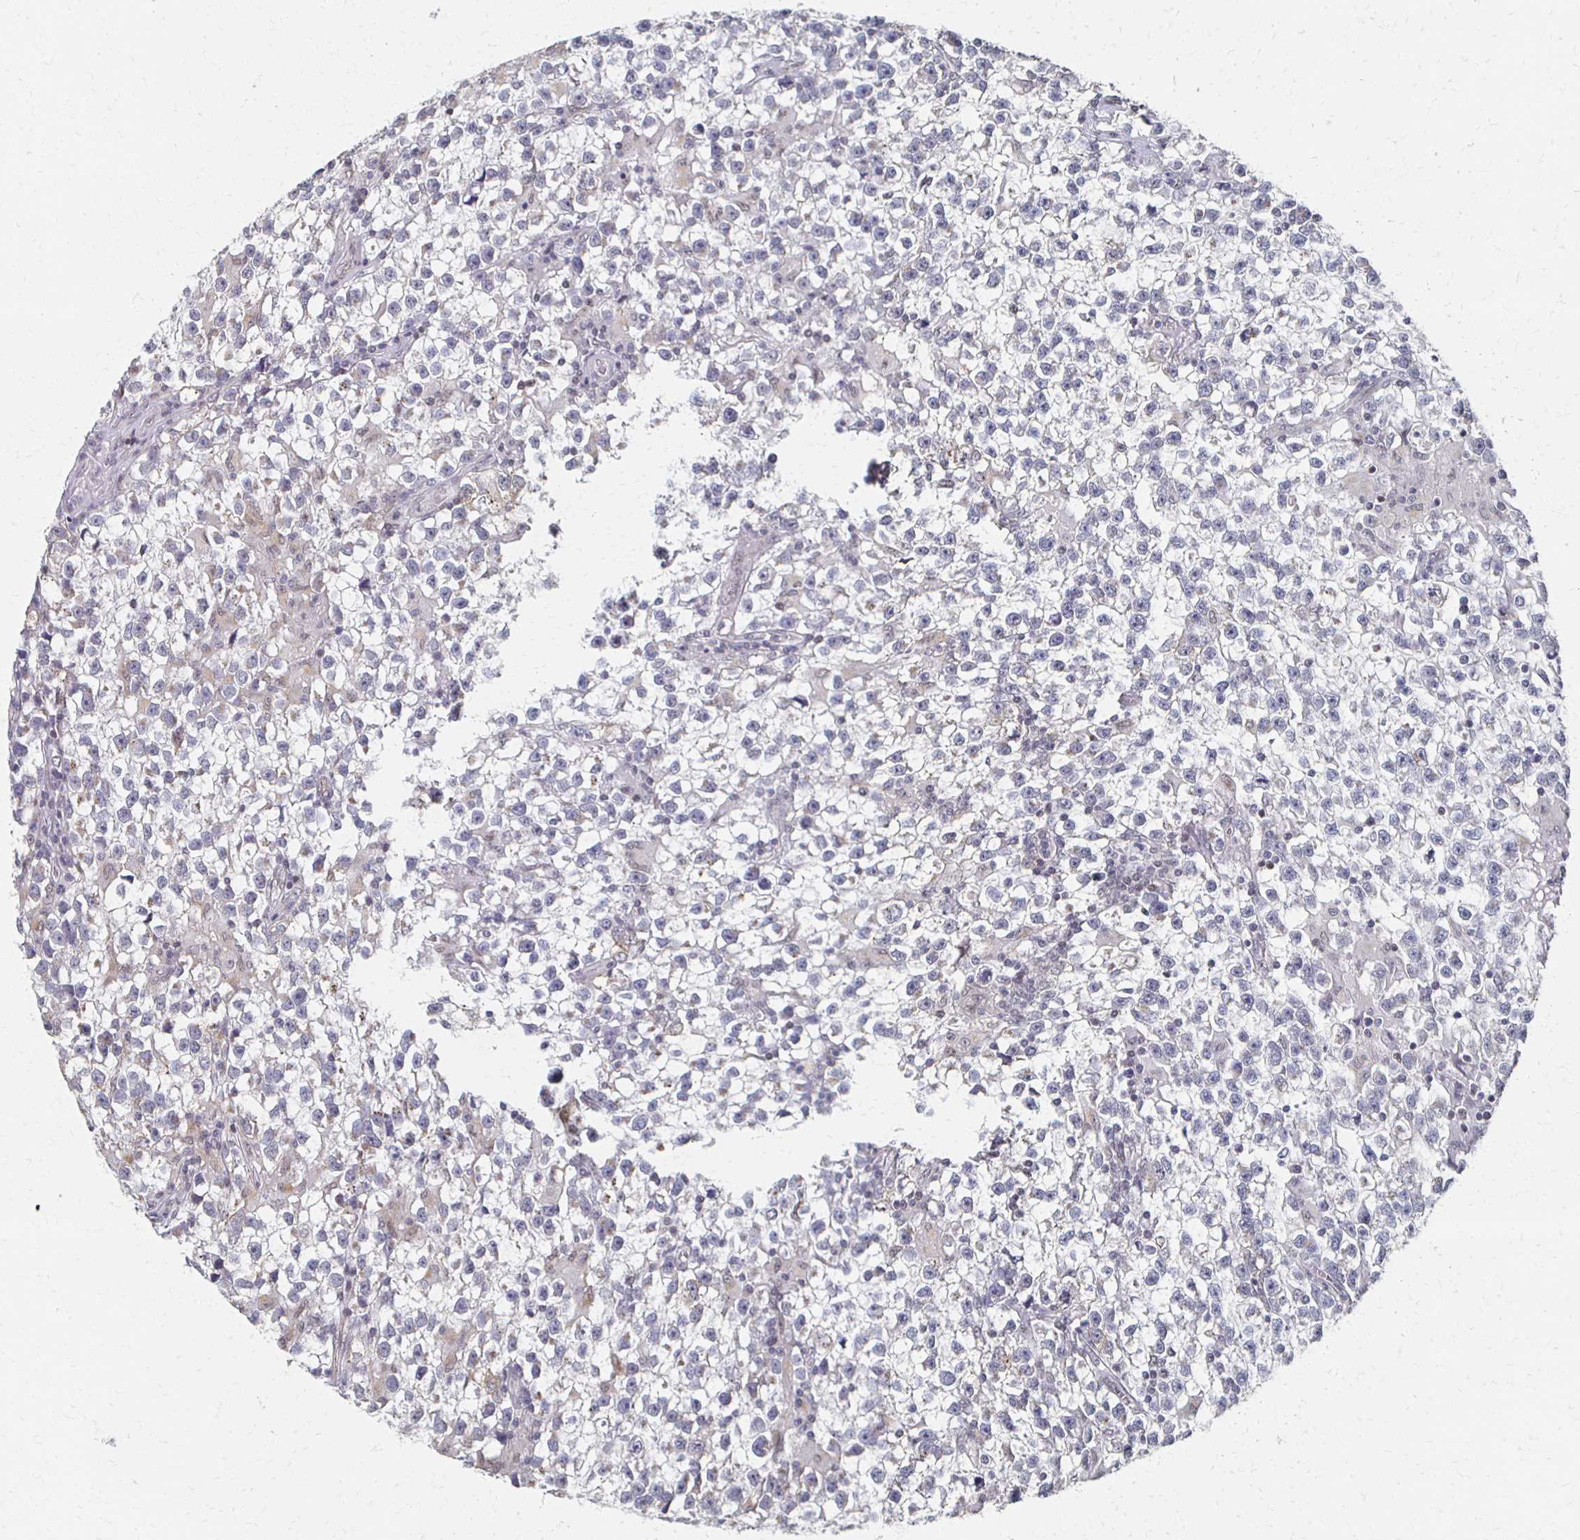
{"staining": {"intensity": "negative", "quantity": "none", "location": "none"}, "tissue": "testis cancer", "cell_type": "Tumor cells", "image_type": "cancer", "snomed": [{"axis": "morphology", "description": "Seminoma, NOS"}, {"axis": "topography", "description": "Testis"}], "caption": "Immunohistochemistry (IHC) histopathology image of human testis cancer (seminoma) stained for a protein (brown), which exhibits no staining in tumor cells.", "gene": "DAB1", "patient": {"sex": "male", "age": 31}}